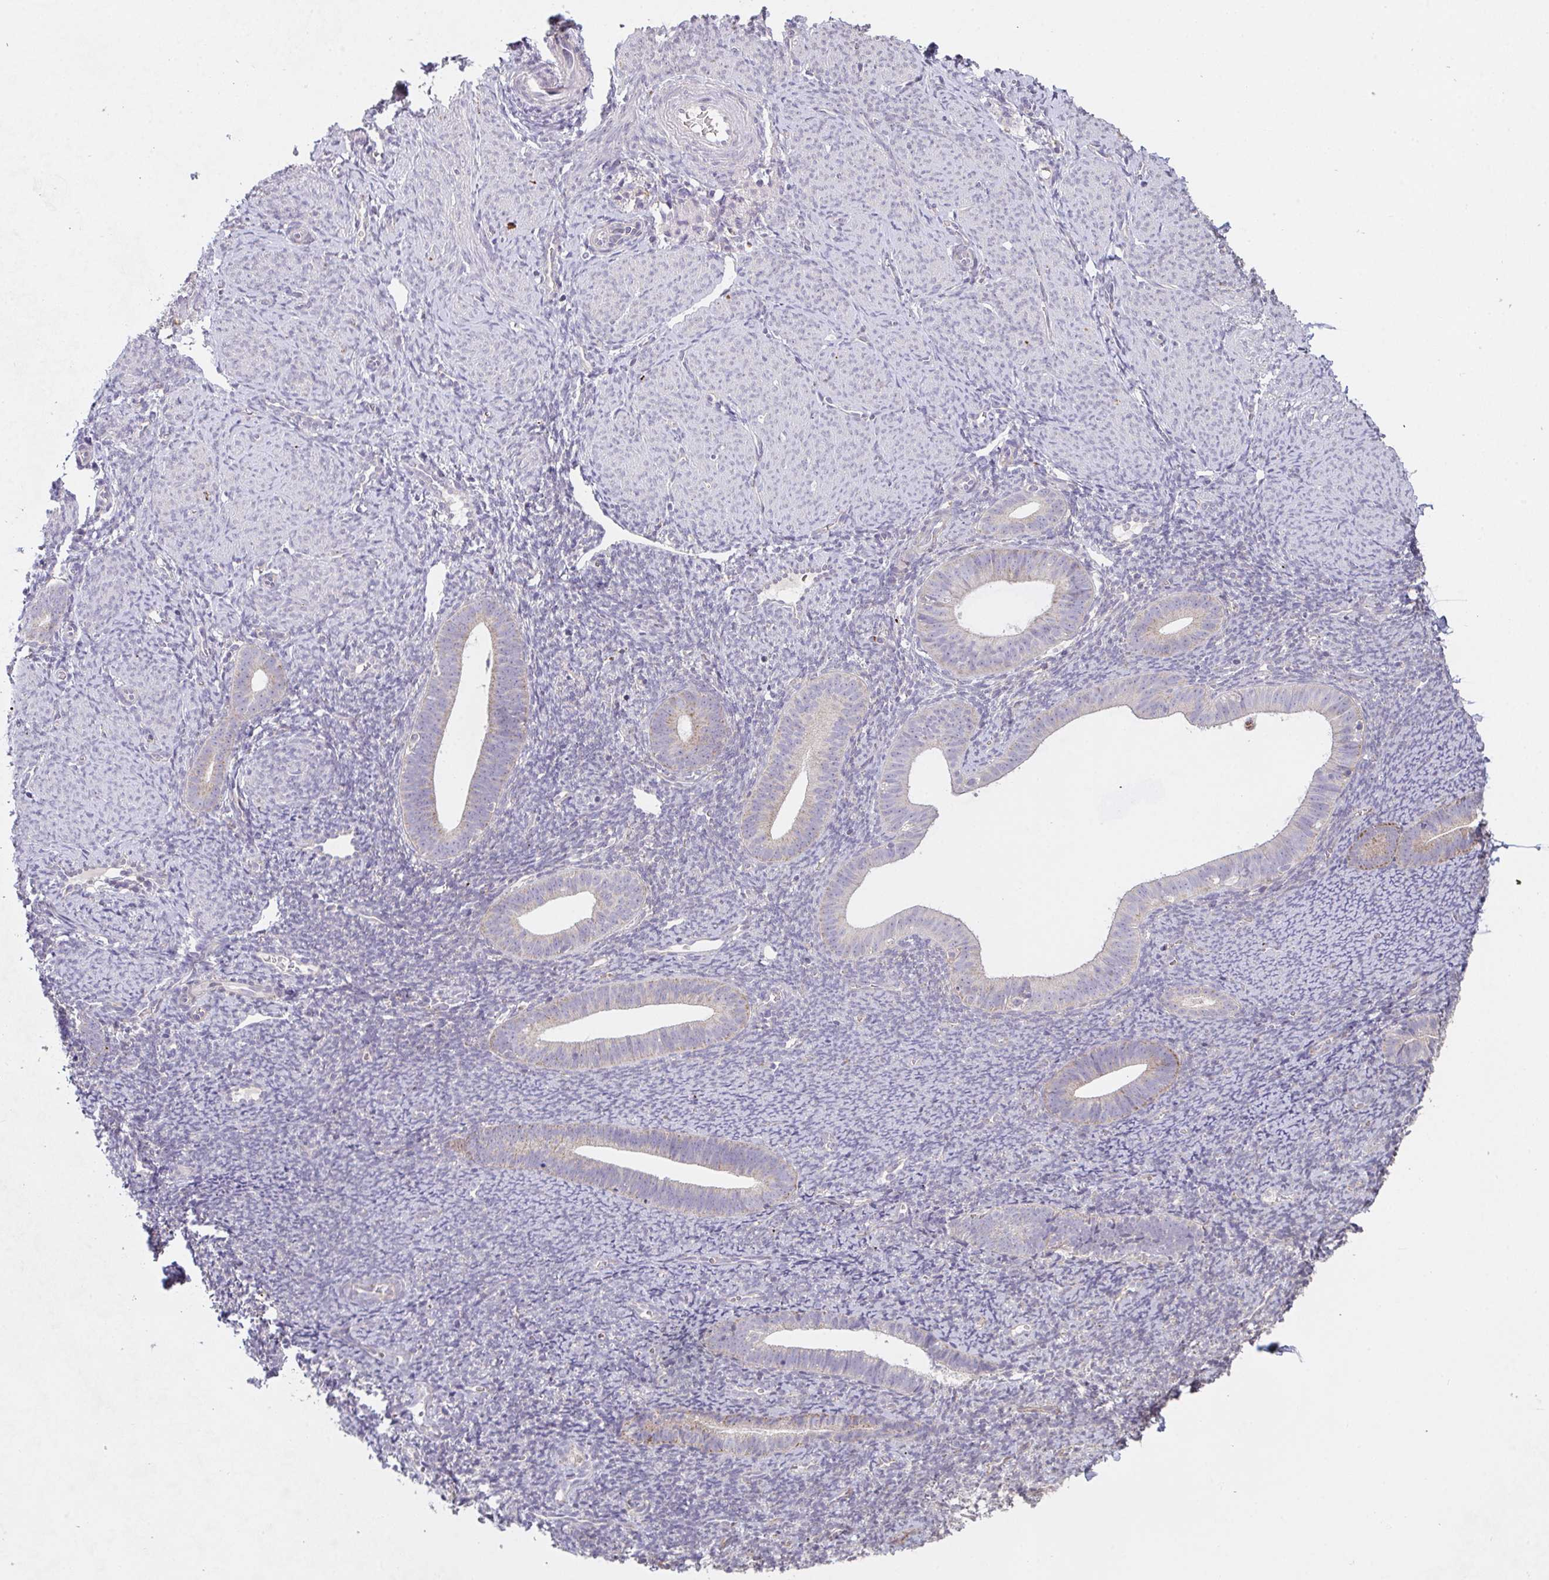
{"staining": {"intensity": "negative", "quantity": "none", "location": "none"}, "tissue": "endometrium", "cell_type": "Cells in endometrial stroma", "image_type": "normal", "snomed": [{"axis": "morphology", "description": "Normal tissue, NOS"}, {"axis": "topography", "description": "Endometrium"}], "caption": "This photomicrograph is of unremarkable endometrium stained with immunohistochemistry (IHC) to label a protein in brown with the nuclei are counter-stained blue. There is no positivity in cells in endometrial stroma. (Immunohistochemistry, brightfield microscopy, high magnification).", "gene": "TMEM219", "patient": {"sex": "female", "age": 39}}